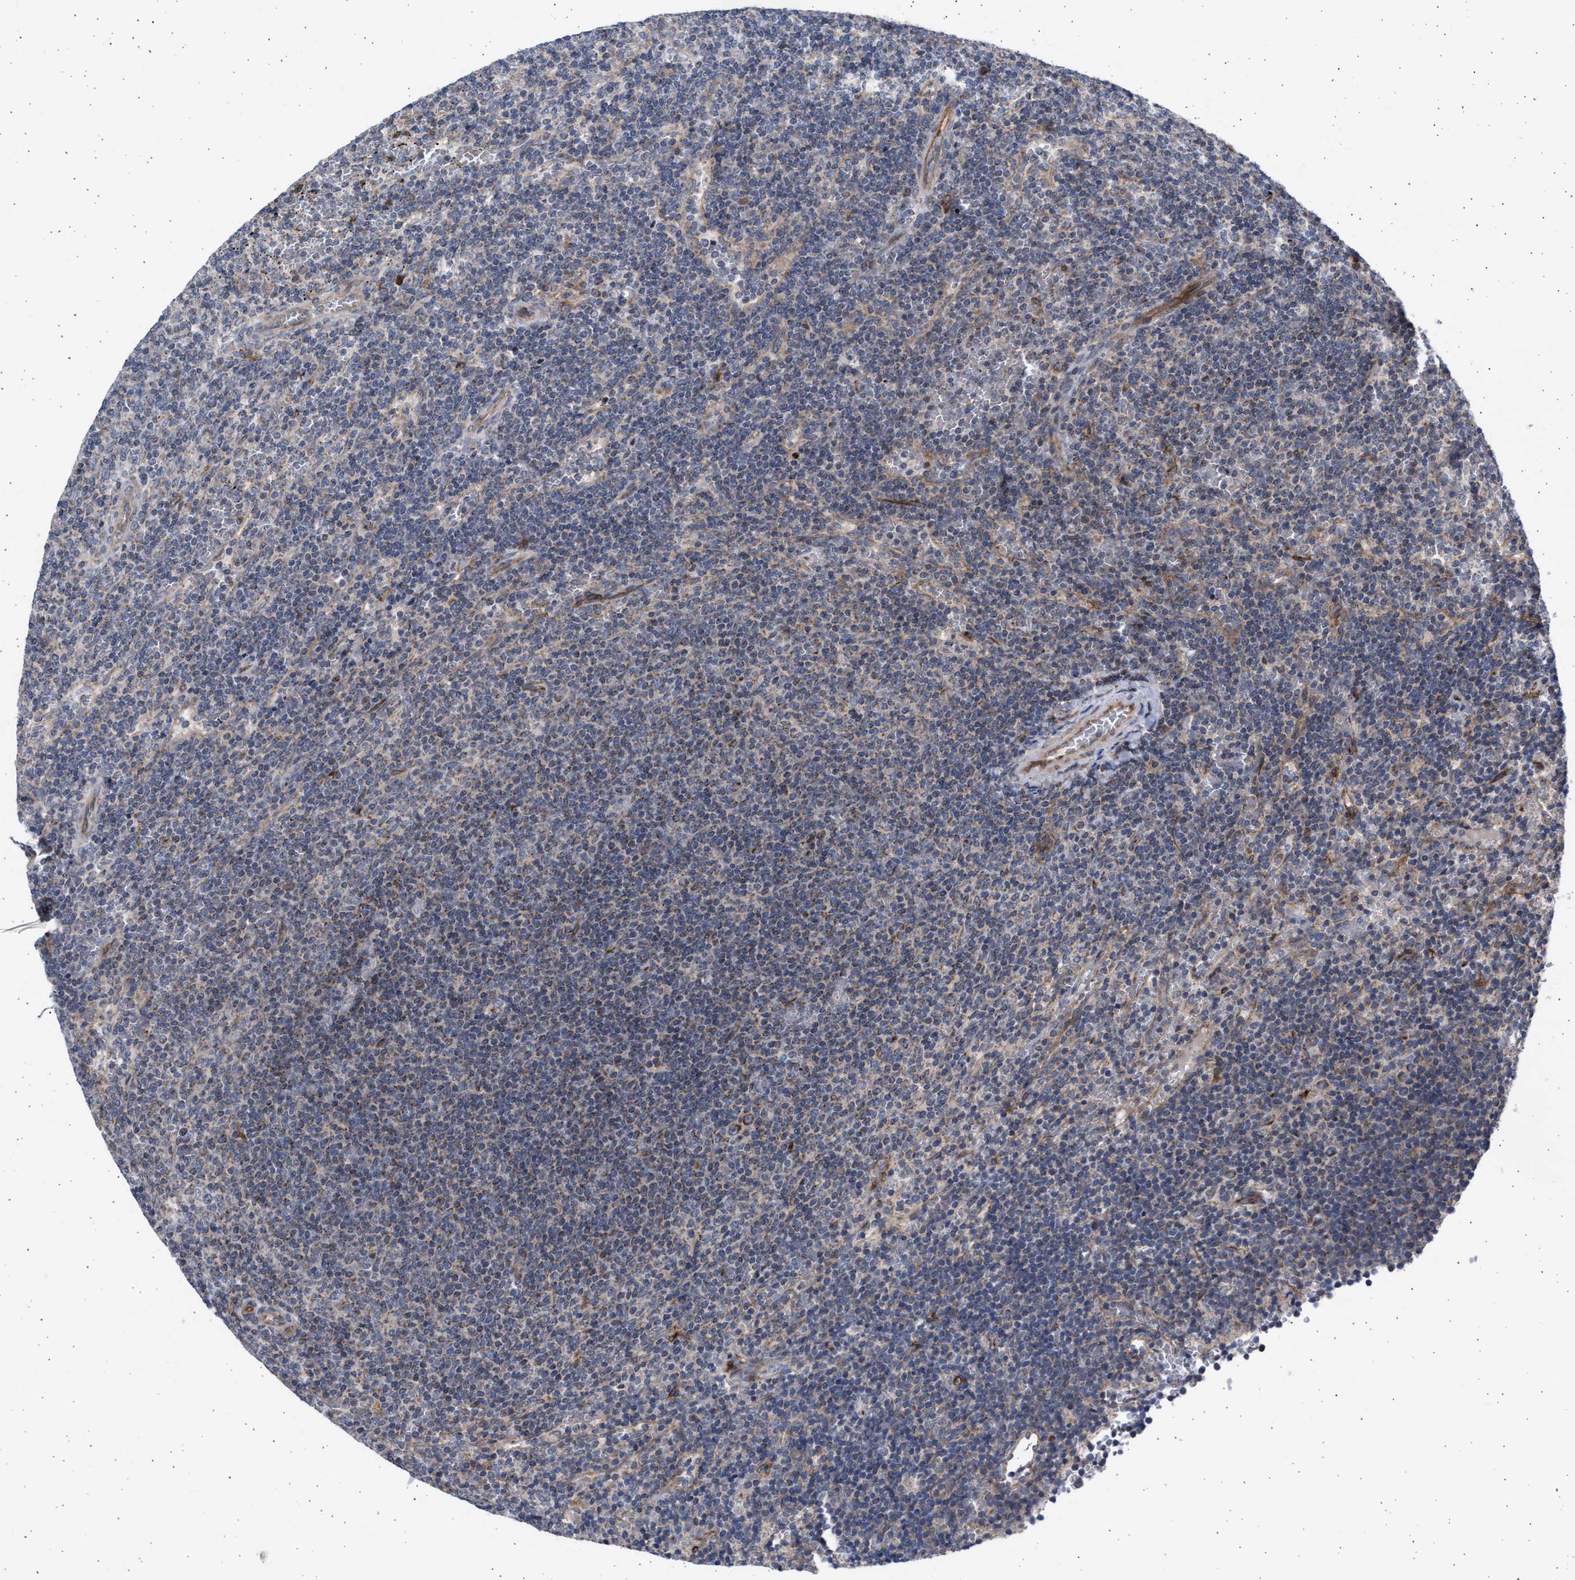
{"staining": {"intensity": "negative", "quantity": "none", "location": "none"}, "tissue": "lymphoma", "cell_type": "Tumor cells", "image_type": "cancer", "snomed": [{"axis": "morphology", "description": "Malignant lymphoma, non-Hodgkin's type, Low grade"}, {"axis": "topography", "description": "Spleen"}], "caption": "Immunohistochemical staining of human low-grade malignant lymphoma, non-Hodgkin's type displays no significant staining in tumor cells. (DAB IHC, high magnification).", "gene": "TTC19", "patient": {"sex": "female", "age": 50}}